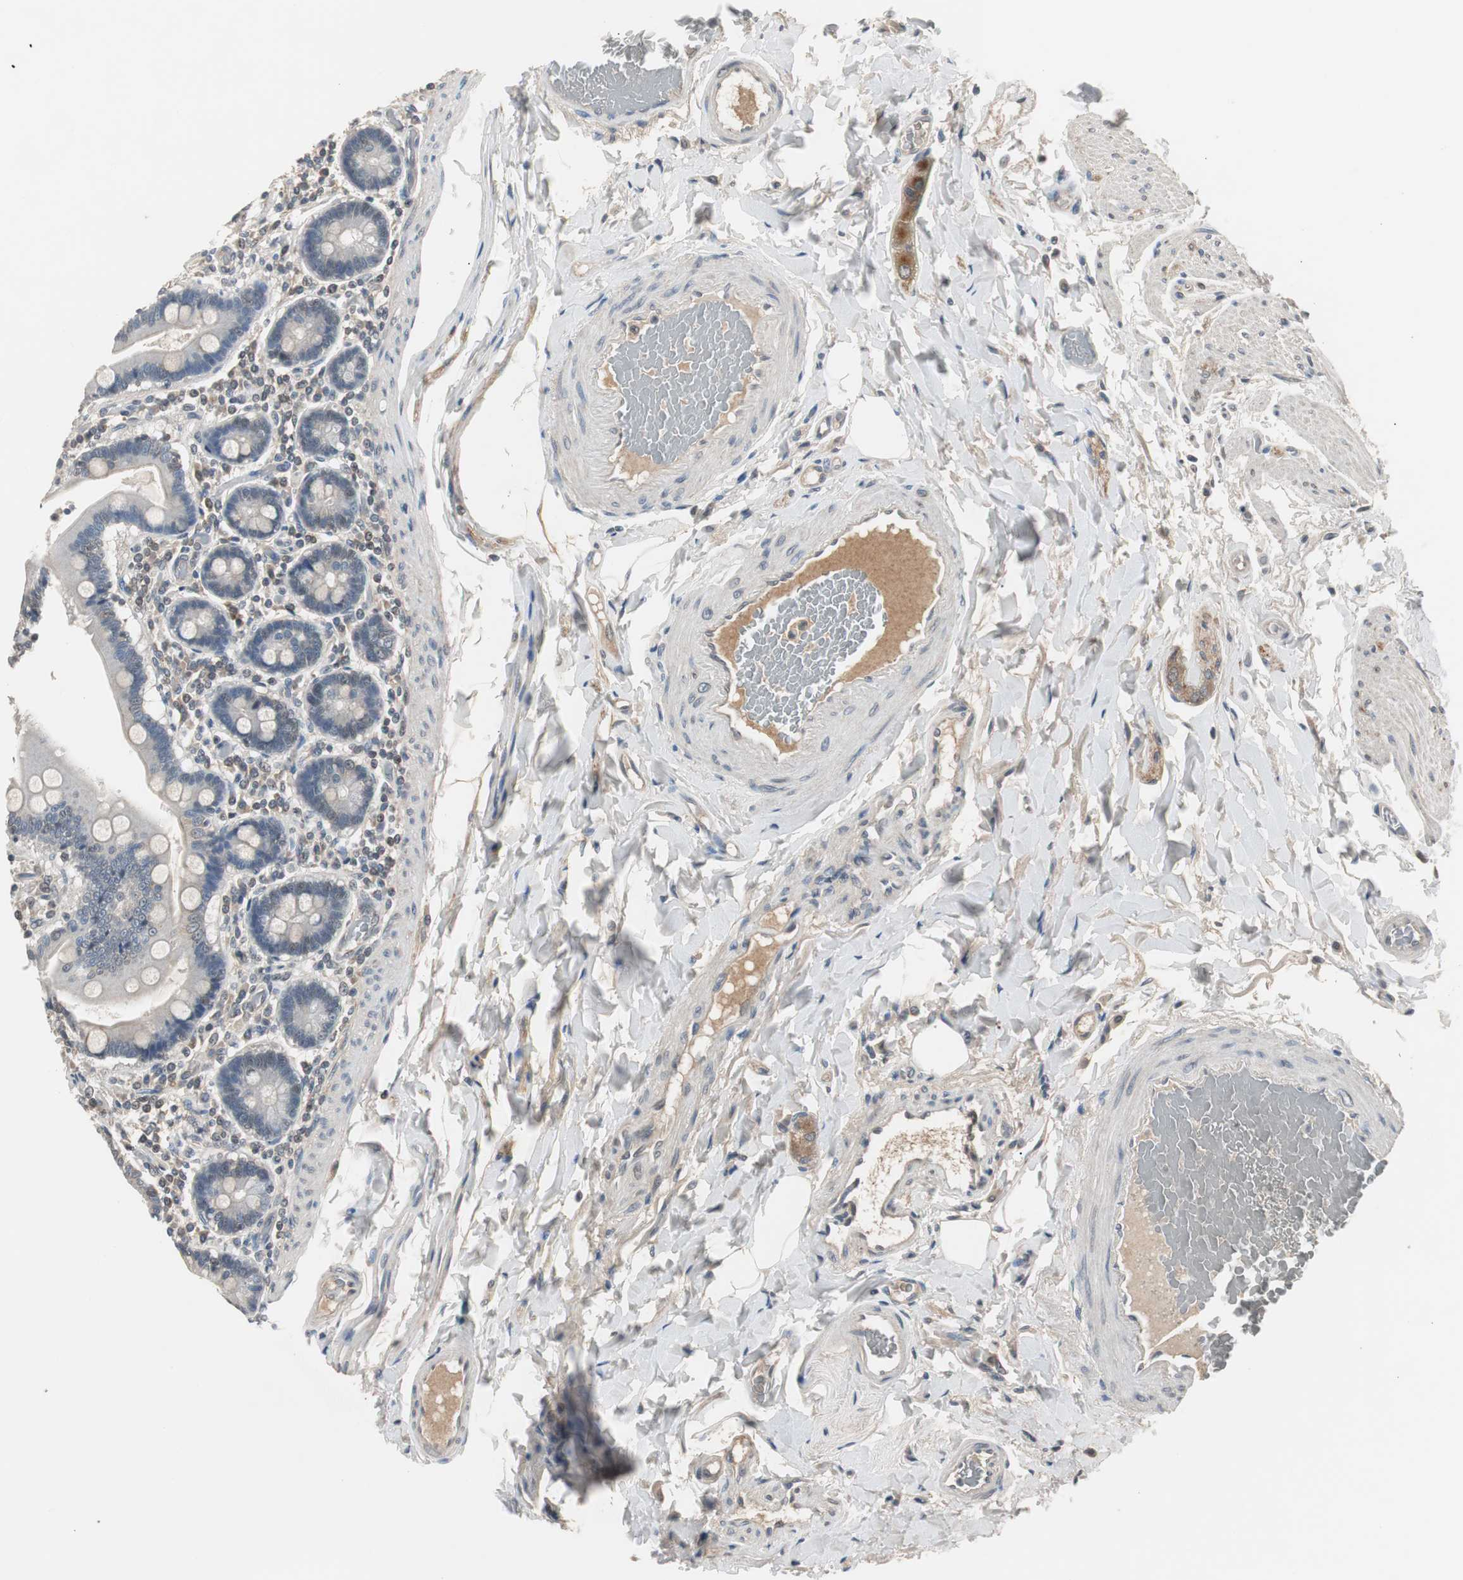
{"staining": {"intensity": "weak", "quantity": ">75%", "location": "cytoplasmic/membranous"}, "tissue": "duodenum", "cell_type": "Glandular cells", "image_type": "normal", "snomed": [{"axis": "morphology", "description": "Normal tissue, NOS"}, {"axis": "topography", "description": "Duodenum"}], "caption": "A low amount of weak cytoplasmic/membranous positivity is seen in approximately >75% of glandular cells in unremarkable duodenum.", "gene": "ZMPSTE24", "patient": {"sex": "female", "age": 53}}